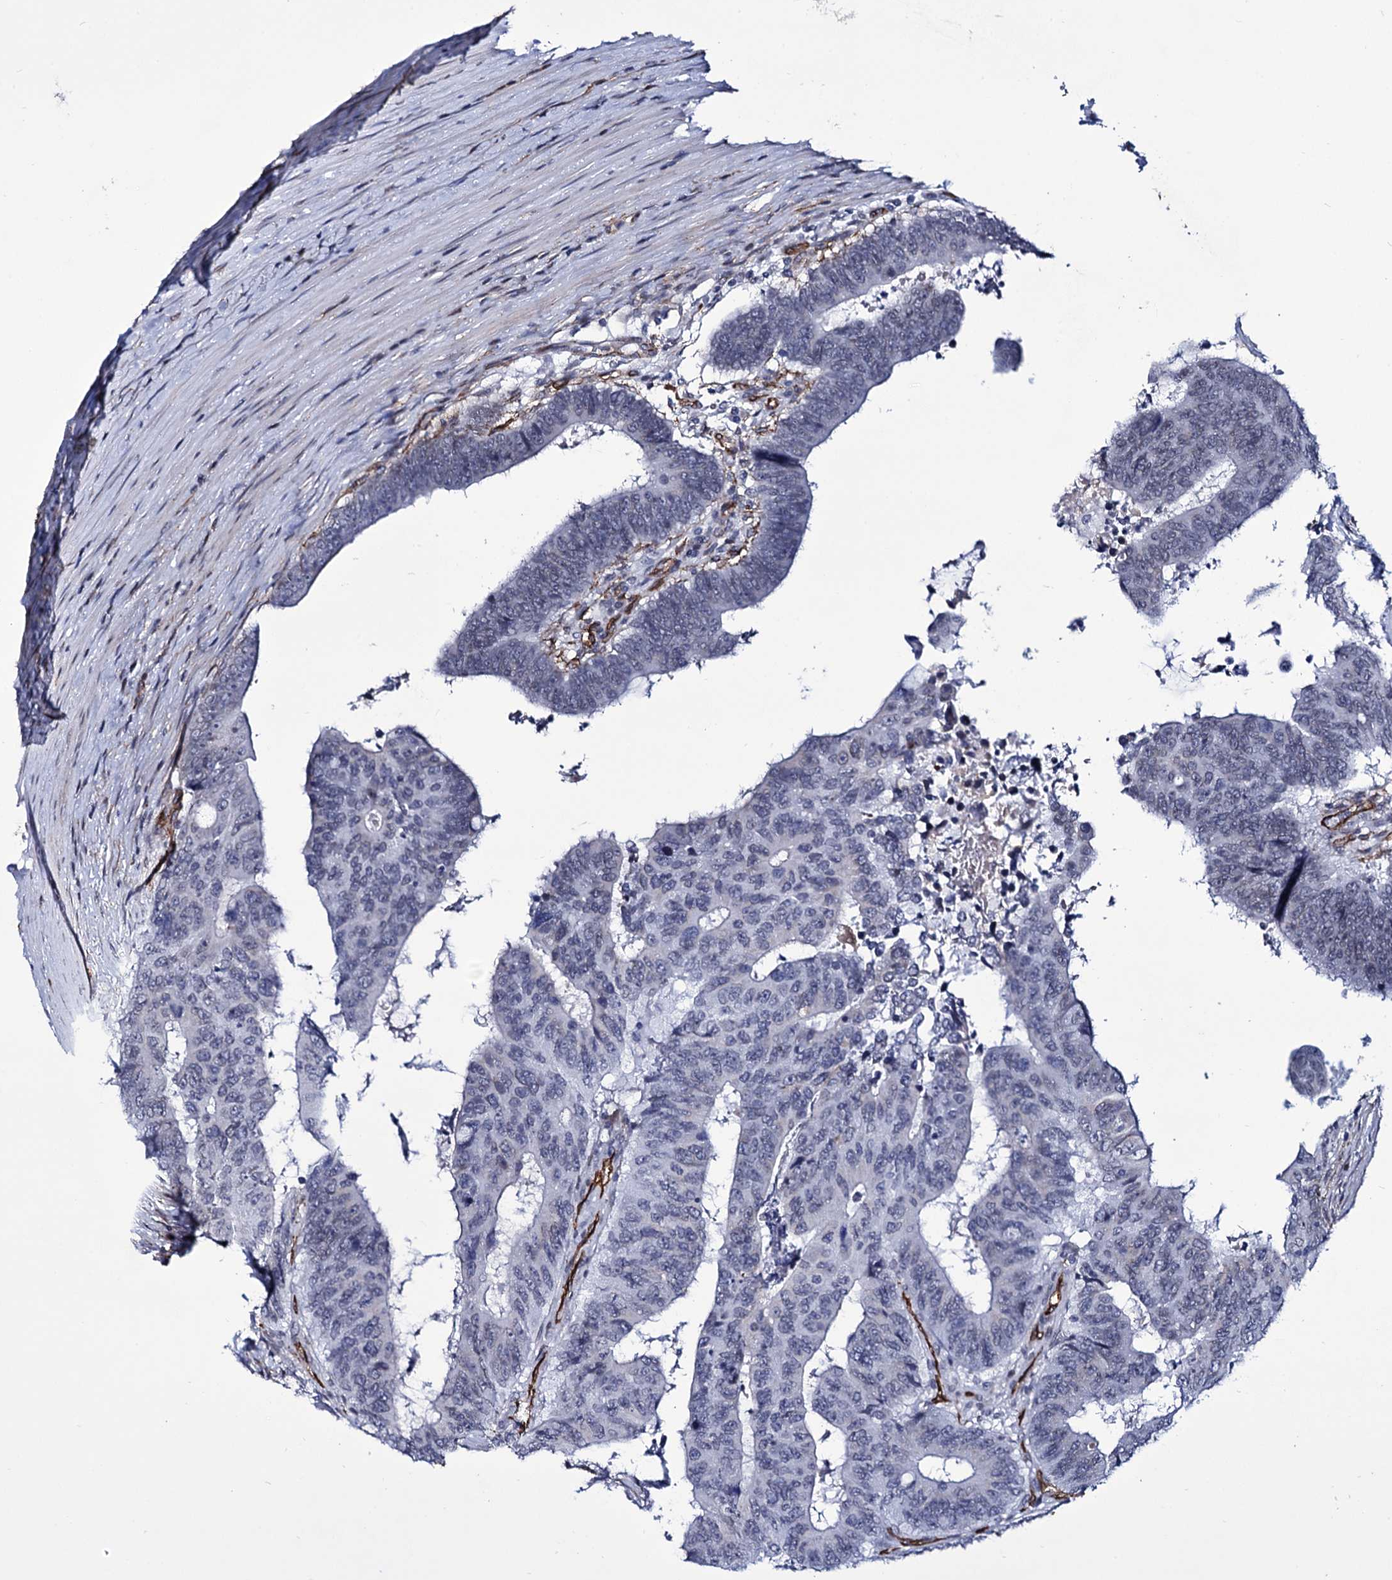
{"staining": {"intensity": "negative", "quantity": "none", "location": "none"}, "tissue": "colorectal cancer", "cell_type": "Tumor cells", "image_type": "cancer", "snomed": [{"axis": "morphology", "description": "Adenocarcinoma, NOS"}, {"axis": "topography", "description": "Rectum"}], "caption": "IHC of colorectal cancer (adenocarcinoma) reveals no staining in tumor cells.", "gene": "ZC3H12C", "patient": {"sex": "male", "age": 84}}